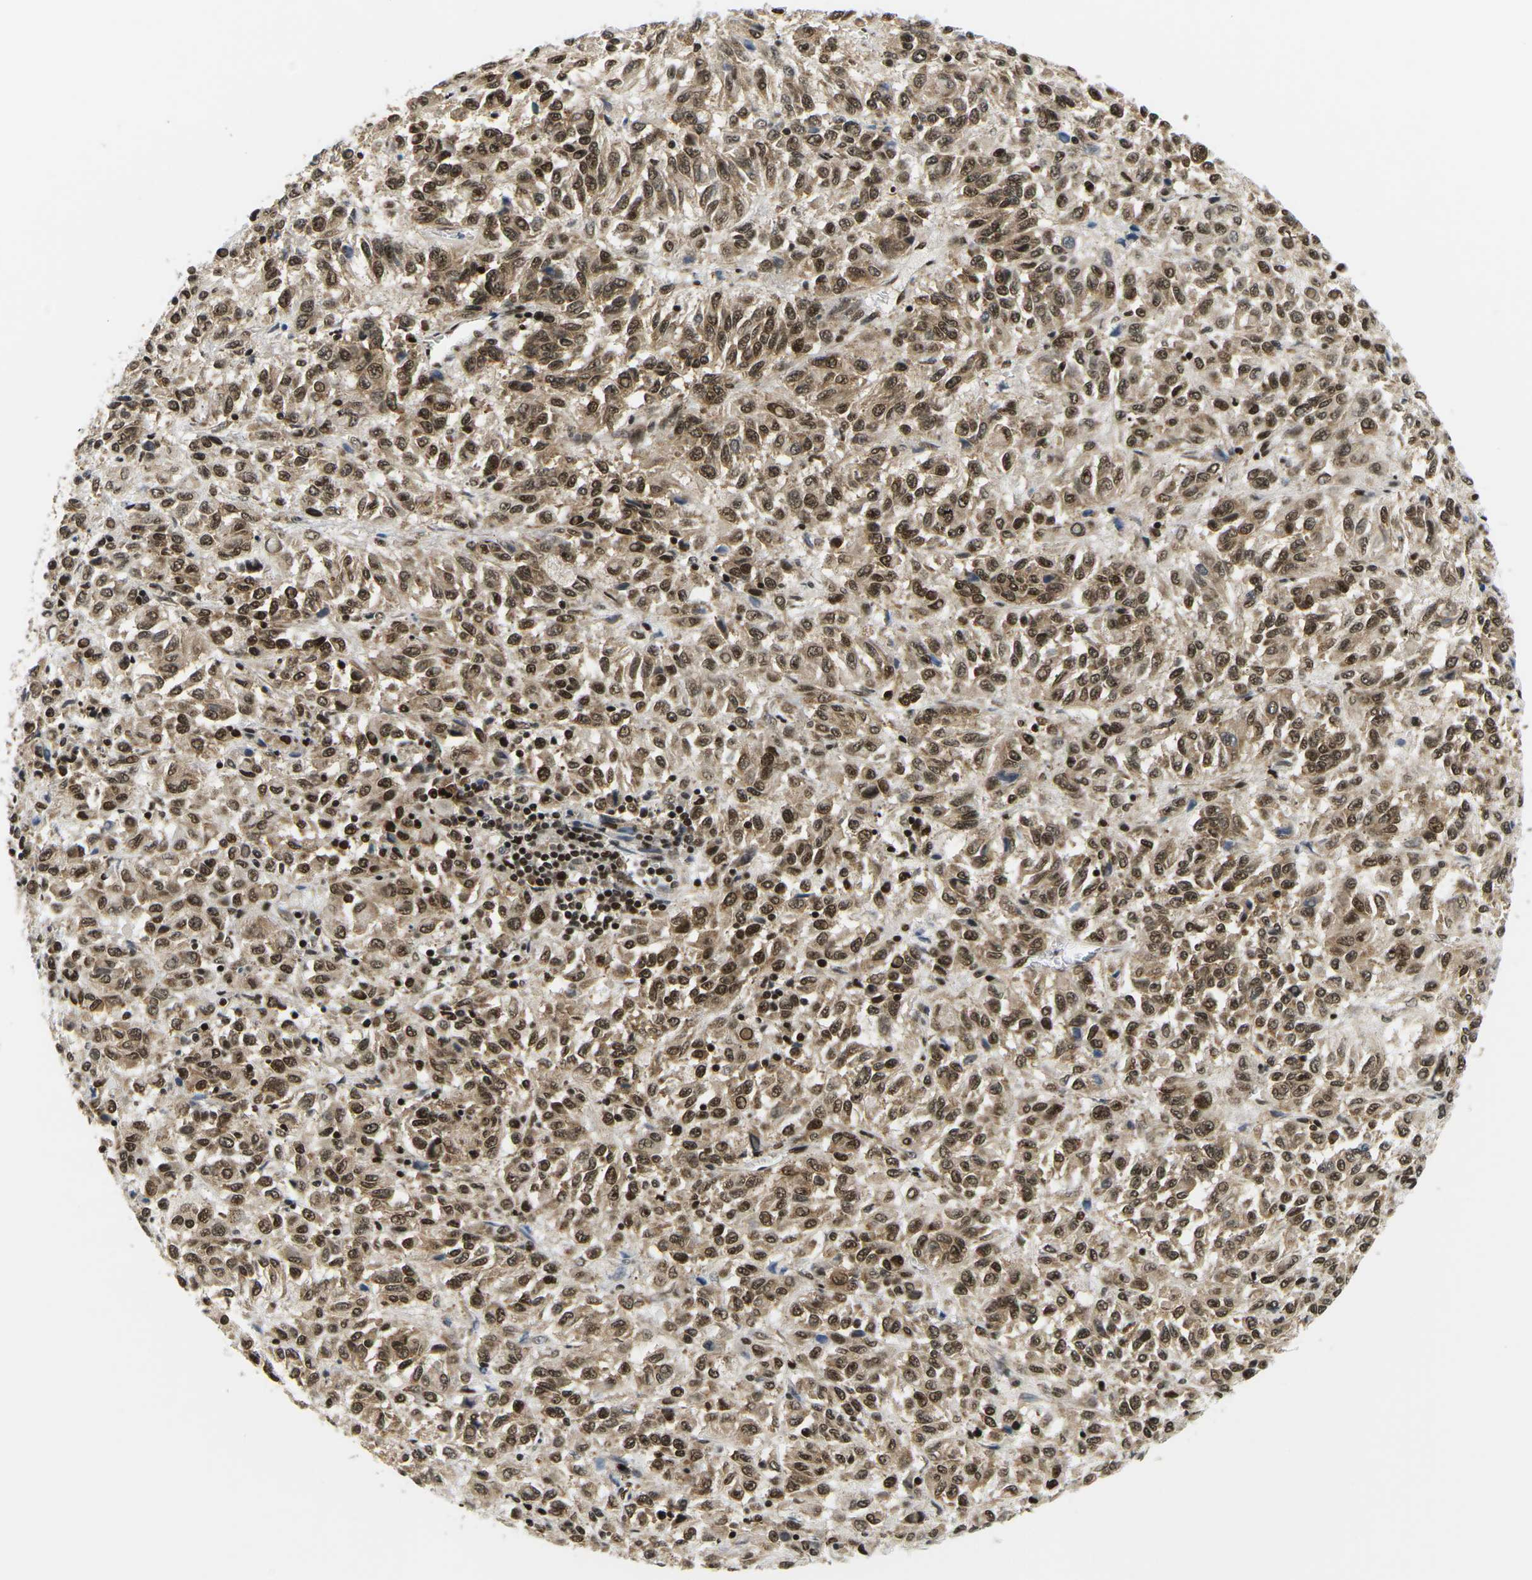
{"staining": {"intensity": "moderate", "quantity": ">75%", "location": "cytoplasmic/membranous,nuclear"}, "tissue": "melanoma", "cell_type": "Tumor cells", "image_type": "cancer", "snomed": [{"axis": "morphology", "description": "Malignant melanoma, Metastatic site"}, {"axis": "topography", "description": "Lung"}], "caption": "An image of melanoma stained for a protein shows moderate cytoplasmic/membranous and nuclear brown staining in tumor cells.", "gene": "CELF1", "patient": {"sex": "male", "age": 64}}